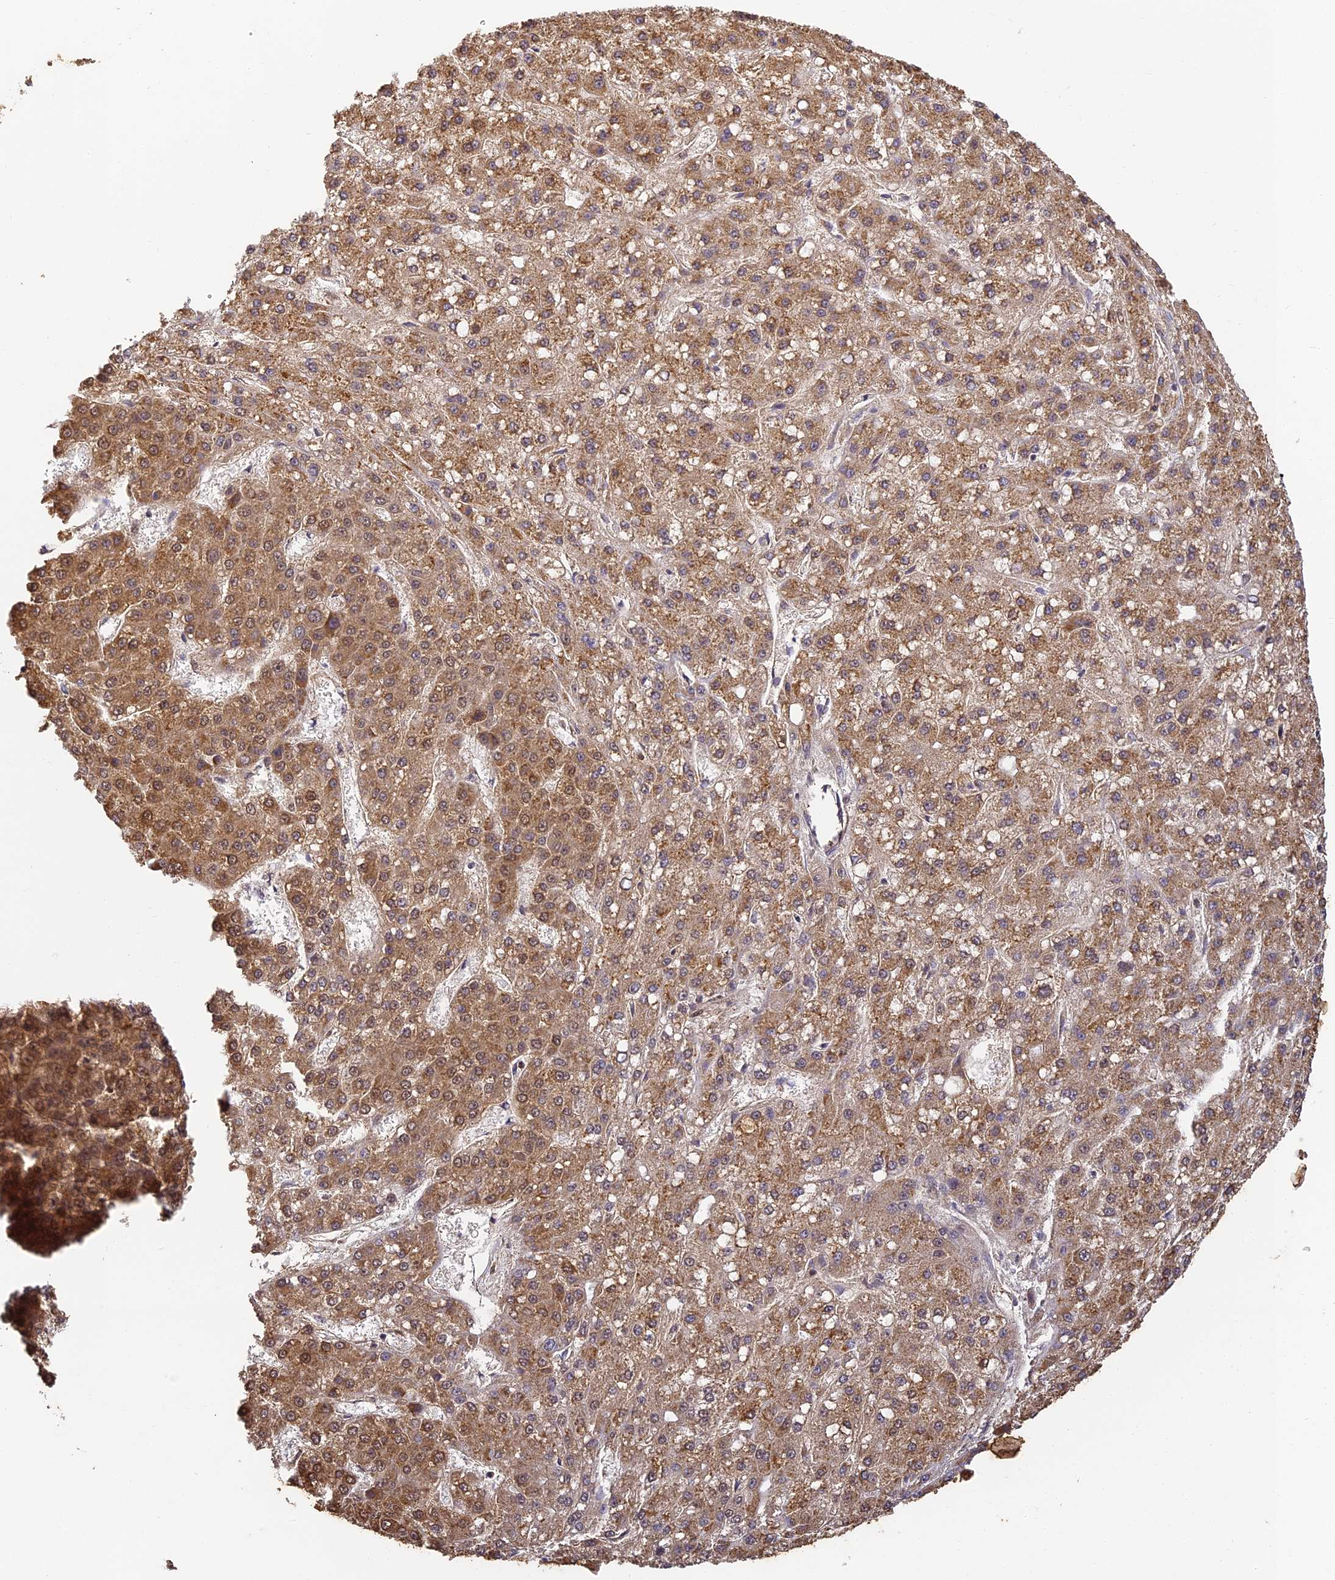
{"staining": {"intensity": "moderate", "quantity": ">75%", "location": "cytoplasmic/membranous,nuclear"}, "tissue": "liver cancer", "cell_type": "Tumor cells", "image_type": "cancer", "snomed": [{"axis": "morphology", "description": "Carcinoma, Hepatocellular, NOS"}, {"axis": "topography", "description": "Liver"}], "caption": "Liver hepatocellular carcinoma stained with a brown dye reveals moderate cytoplasmic/membranous and nuclear positive positivity in about >75% of tumor cells.", "gene": "ZNF443", "patient": {"sex": "male", "age": 67}}